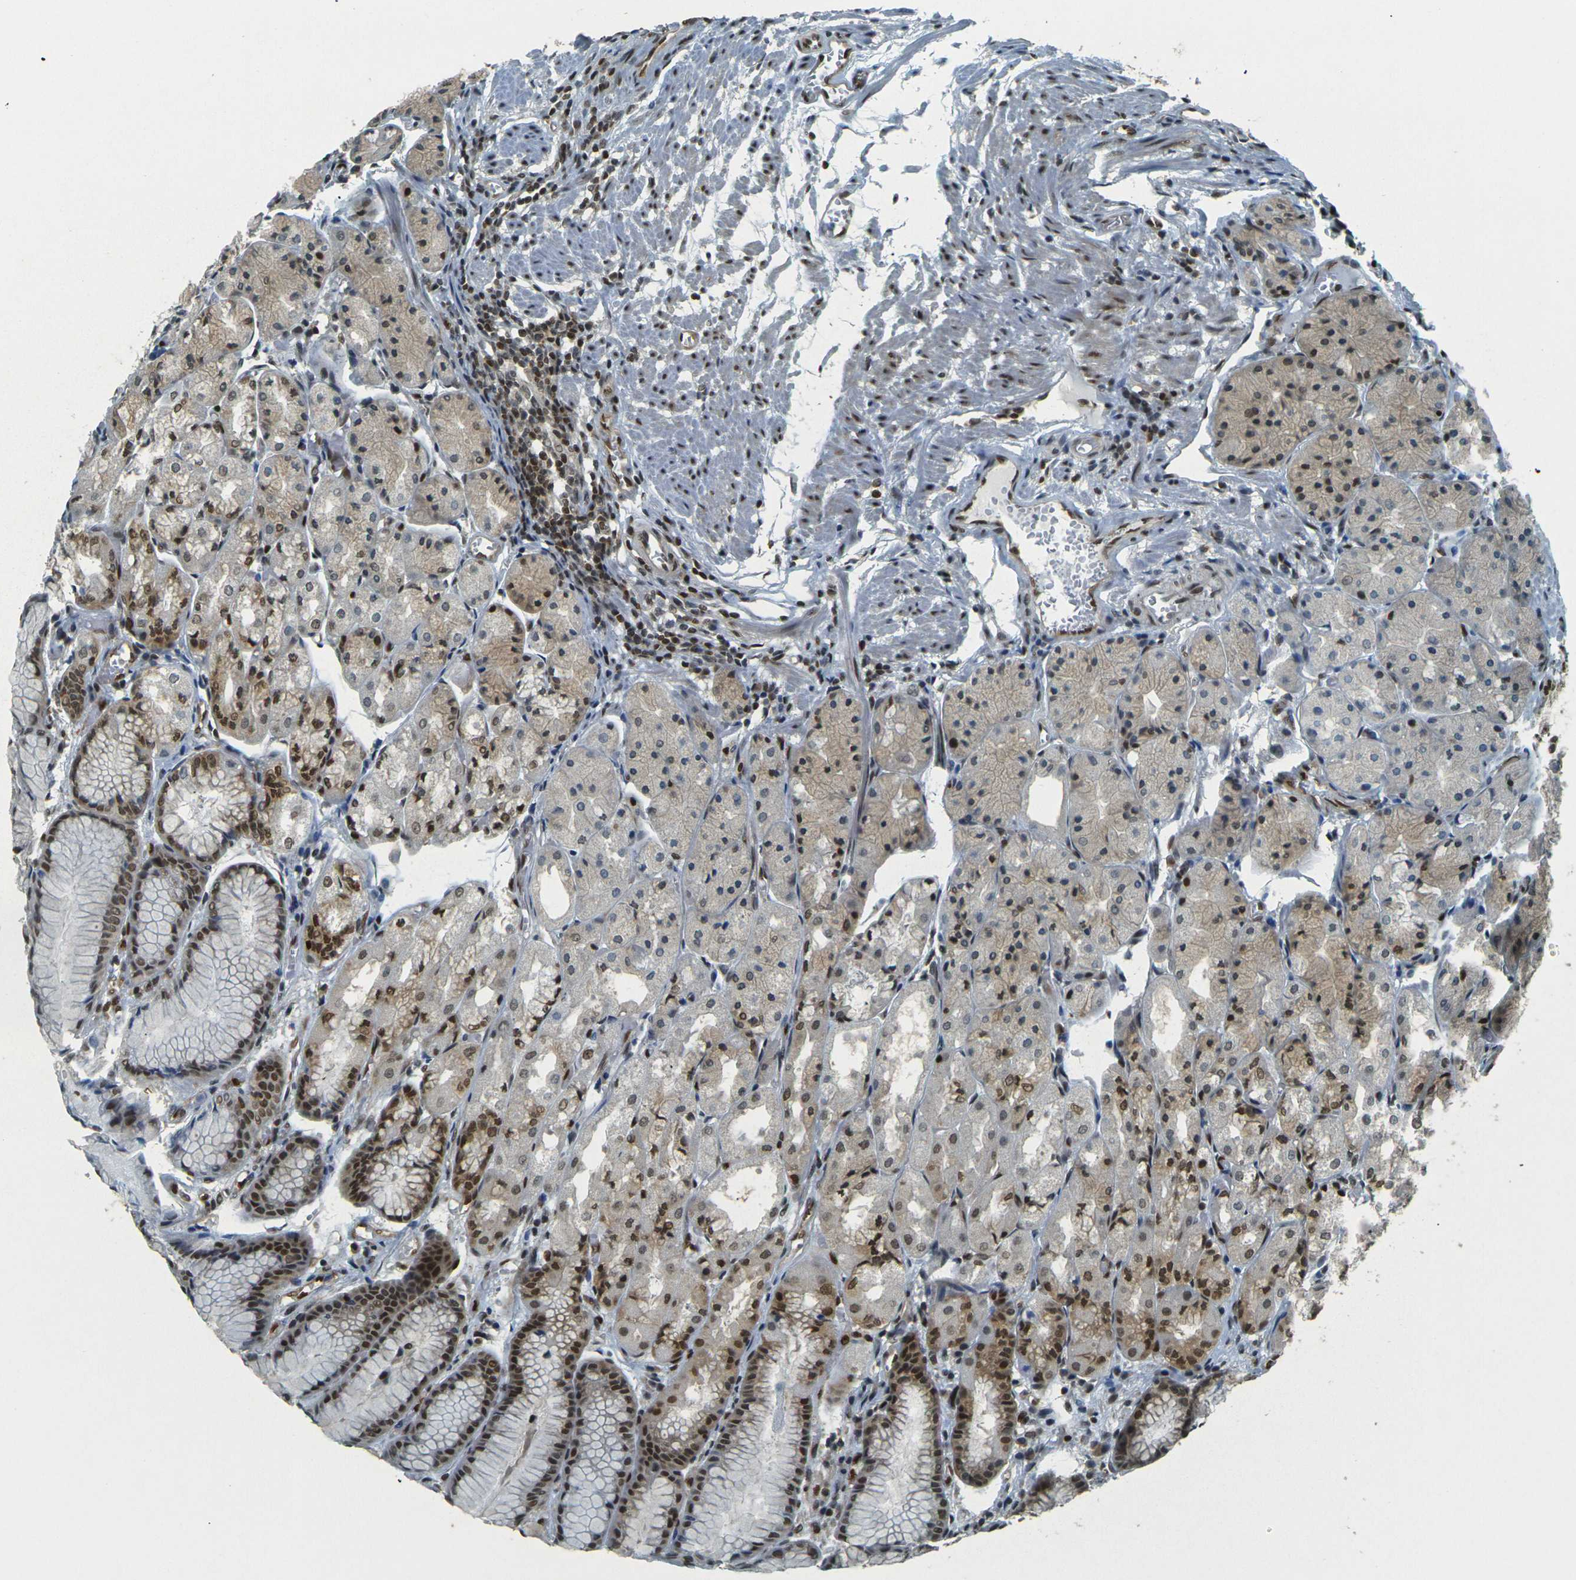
{"staining": {"intensity": "strong", "quantity": "25%-75%", "location": "cytoplasmic/membranous,nuclear"}, "tissue": "stomach", "cell_type": "Glandular cells", "image_type": "normal", "snomed": [{"axis": "morphology", "description": "Normal tissue, NOS"}, {"axis": "topography", "description": "Stomach, upper"}], "caption": "Approximately 25%-75% of glandular cells in benign human stomach show strong cytoplasmic/membranous,nuclear protein staining as visualized by brown immunohistochemical staining.", "gene": "NHEJ1", "patient": {"sex": "male", "age": 72}}